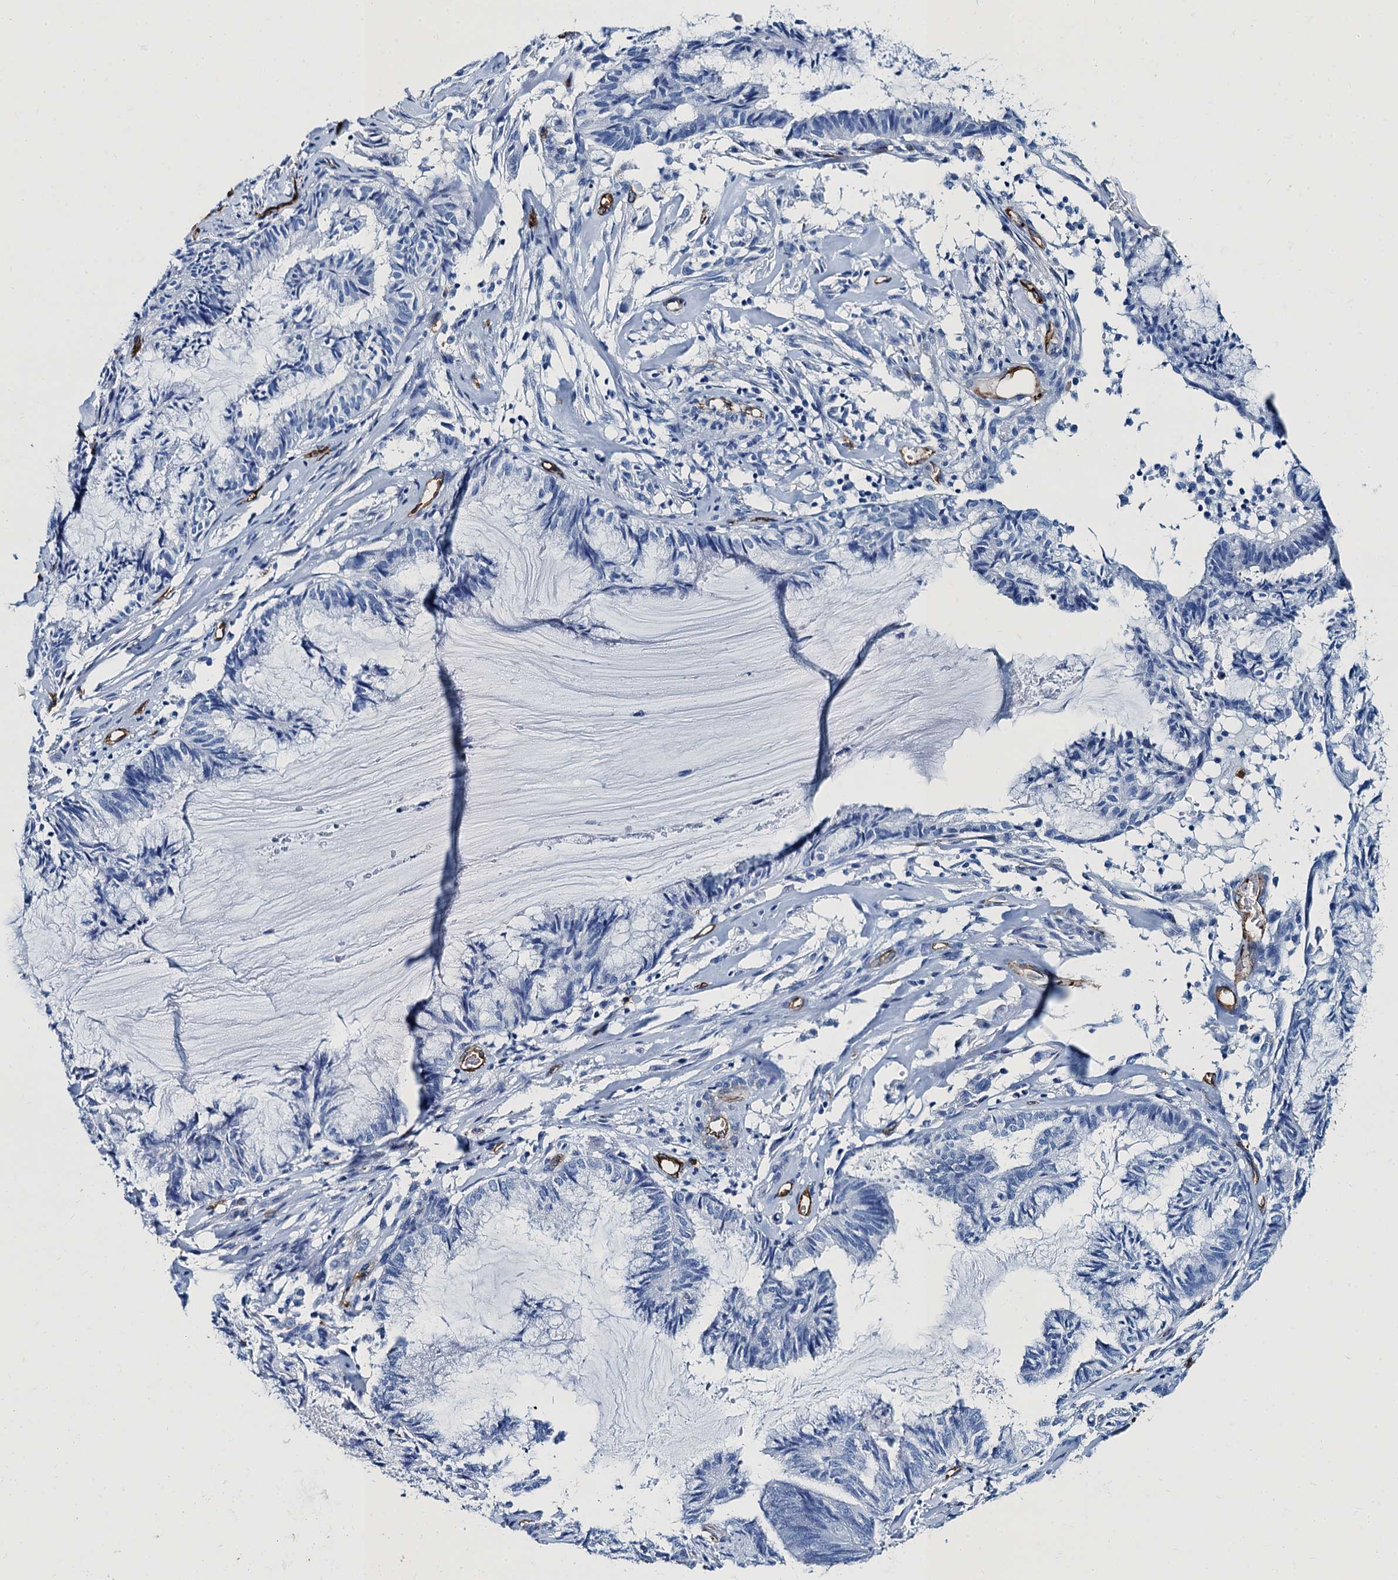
{"staining": {"intensity": "negative", "quantity": "none", "location": "none"}, "tissue": "endometrial cancer", "cell_type": "Tumor cells", "image_type": "cancer", "snomed": [{"axis": "morphology", "description": "Adenocarcinoma, NOS"}, {"axis": "topography", "description": "Endometrium"}], "caption": "Immunohistochemistry (IHC) of adenocarcinoma (endometrial) demonstrates no positivity in tumor cells.", "gene": "CAVIN2", "patient": {"sex": "female", "age": 86}}